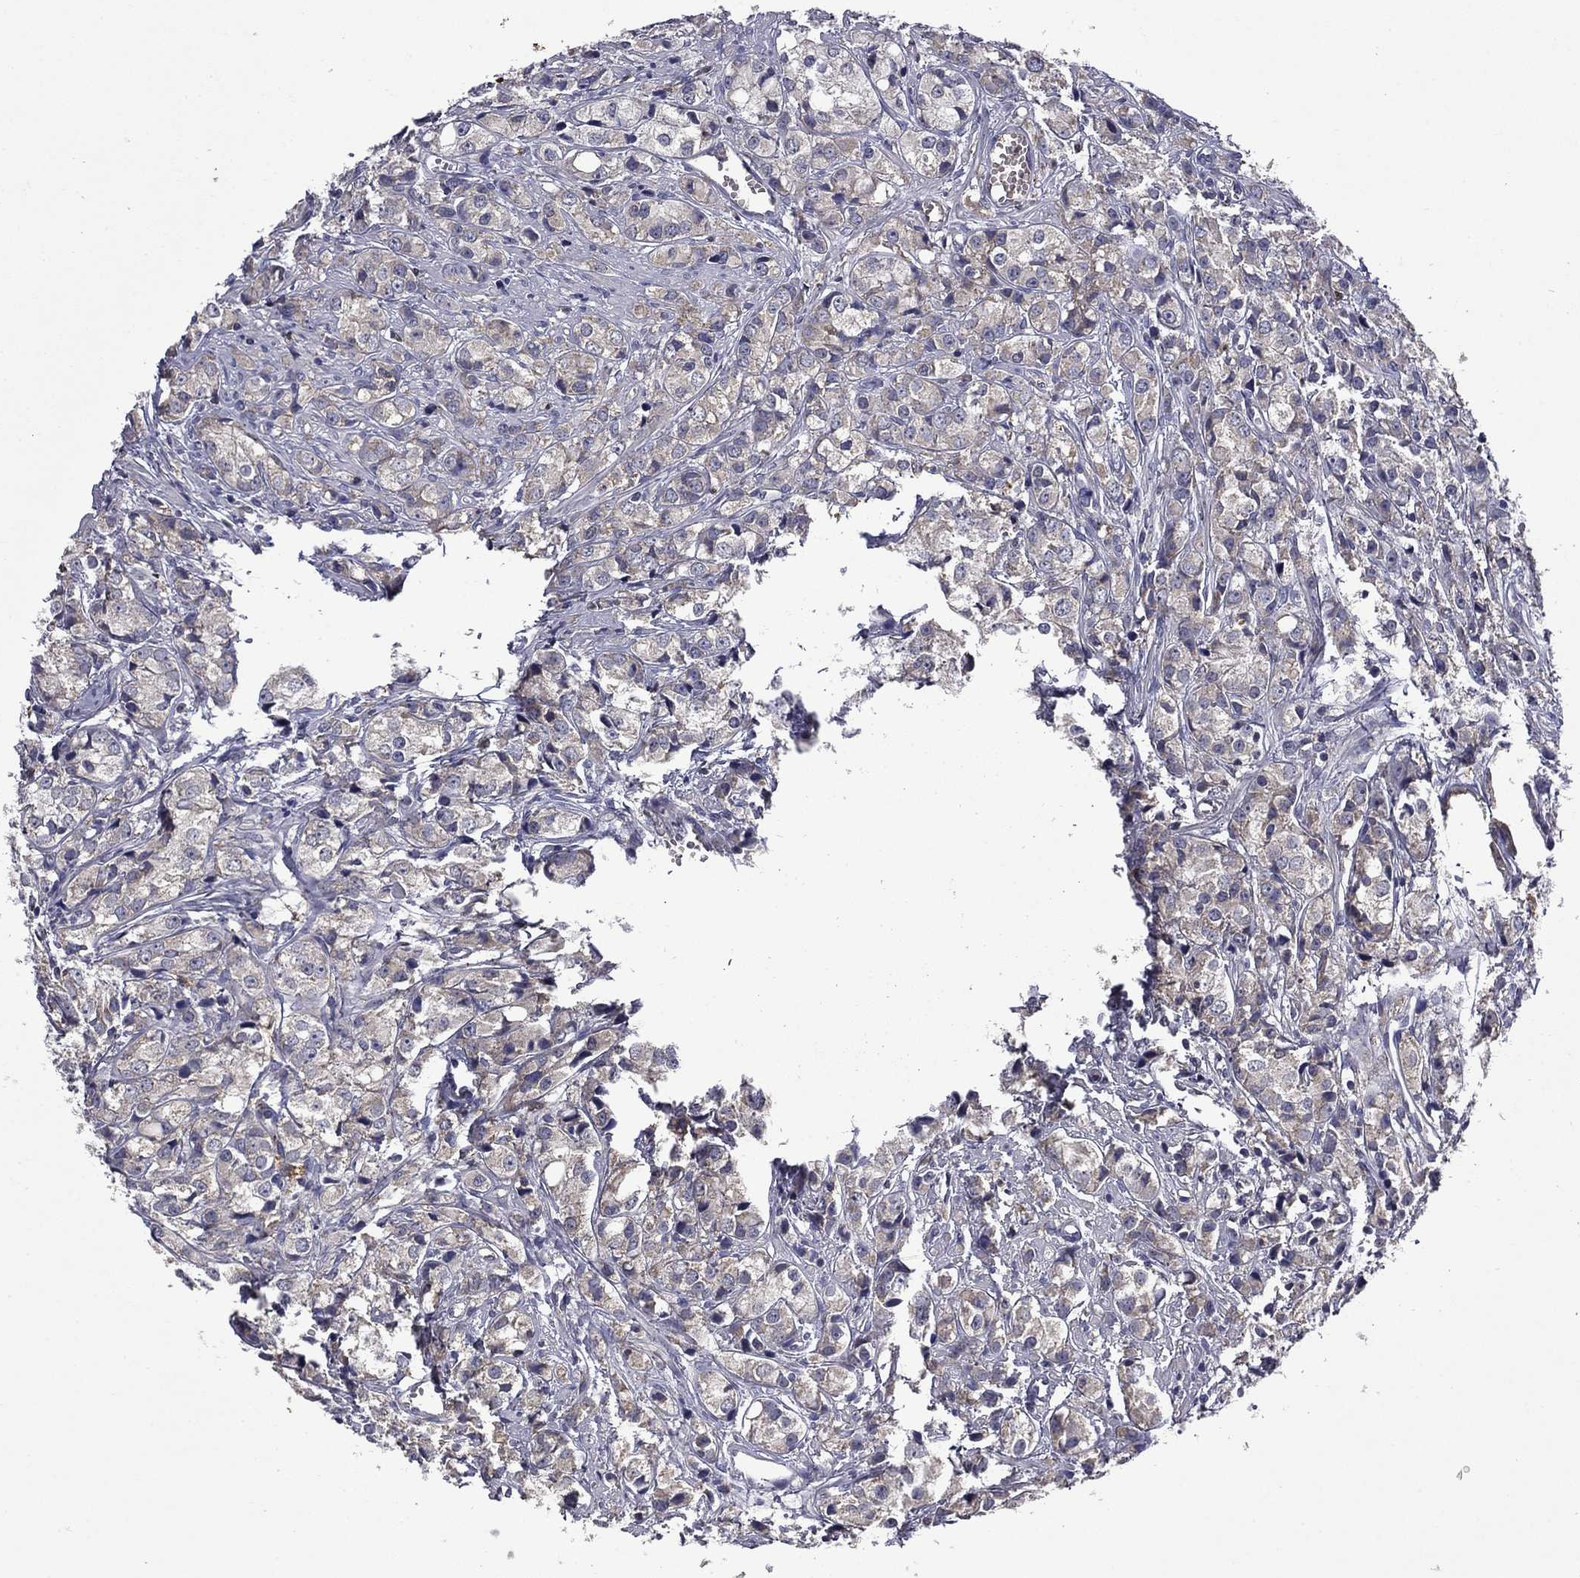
{"staining": {"intensity": "negative", "quantity": "none", "location": "none"}, "tissue": "prostate cancer", "cell_type": "Tumor cells", "image_type": "cancer", "snomed": [{"axis": "morphology", "description": "Adenocarcinoma, Medium grade"}, {"axis": "topography", "description": "Prostate"}], "caption": "Immunohistochemistry of prostate cancer exhibits no staining in tumor cells.", "gene": "CEACAM7", "patient": {"sex": "male", "age": 74}}